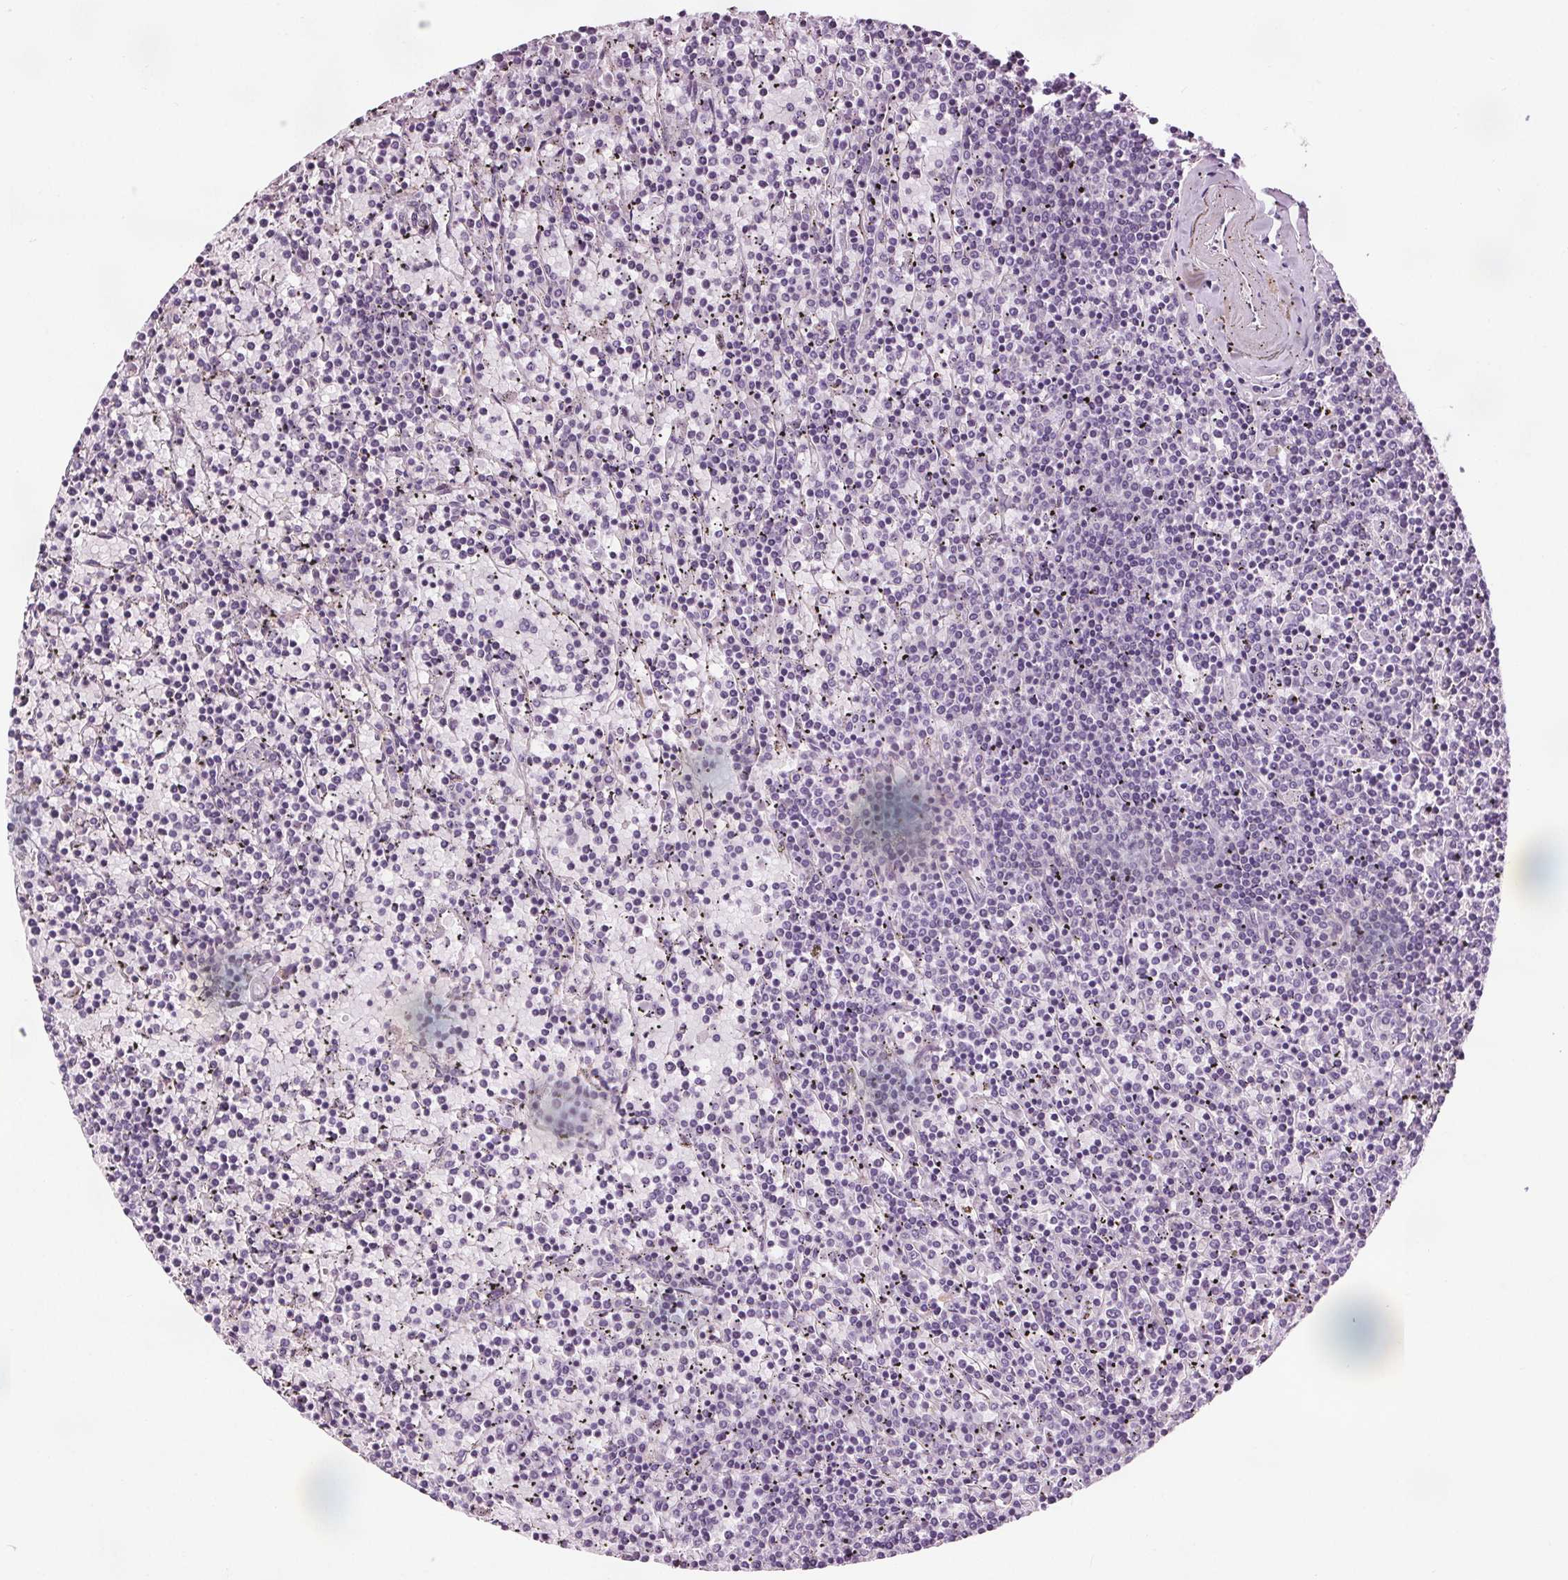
{"staining": {"intensity": "negative", "quantity": "none", "location": "none"}, "tissue": "lymphoma", "cell_type": "Tumor cells", "image_type": "cancer", "snomed": [{"axis": "morphology", "description": "Malignant lymphoma, non-Hodgkin's type, Low grade"}, {"axis": "topography", "description": "Spleen"}], "caption": "Histopathology image shows no protein positivity in tumor cells of lymphoma tissue.", "gene": "RASA1", "patient": {"sex": "female", "age": 77}}